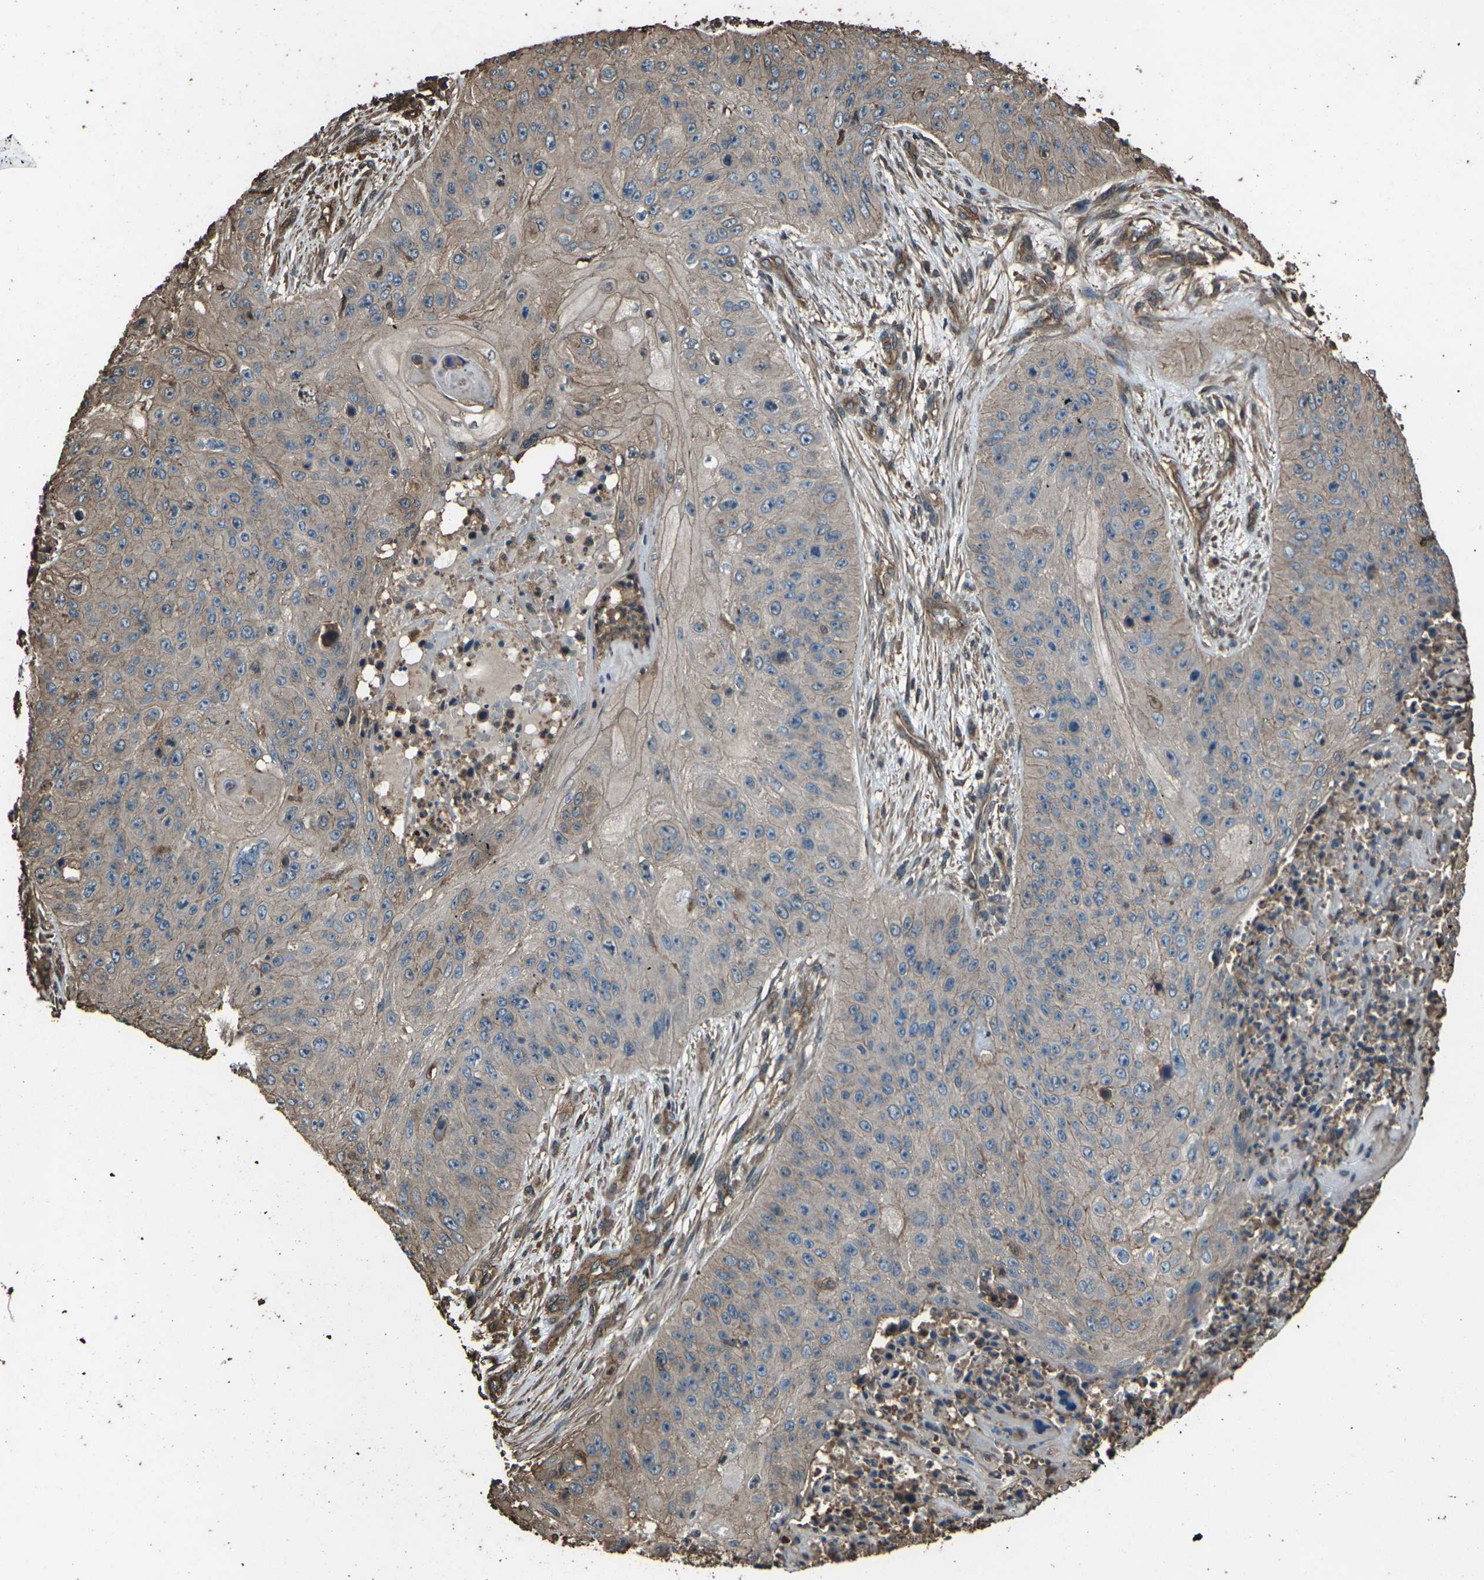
{"staining": {"intensity": "weak", "quantity": "<25%", "location": "cytoplasmic/membranous"}, "tissue": "skin cancer", "cell_type": "Tumor cells", "image_type": "cancer", "snomed": [{"axis": "morphology", "description": "Squamous cell carcinoma, NOS"}, {"axis": "topography", "description": "Skin"}], "caption": "Immunohistochemical staining of squamous cell carcinoma (skin) shows no significant staining in tumor cells.", "gene": "DHPS", "patient": {"sex": "female", "age": 80}}